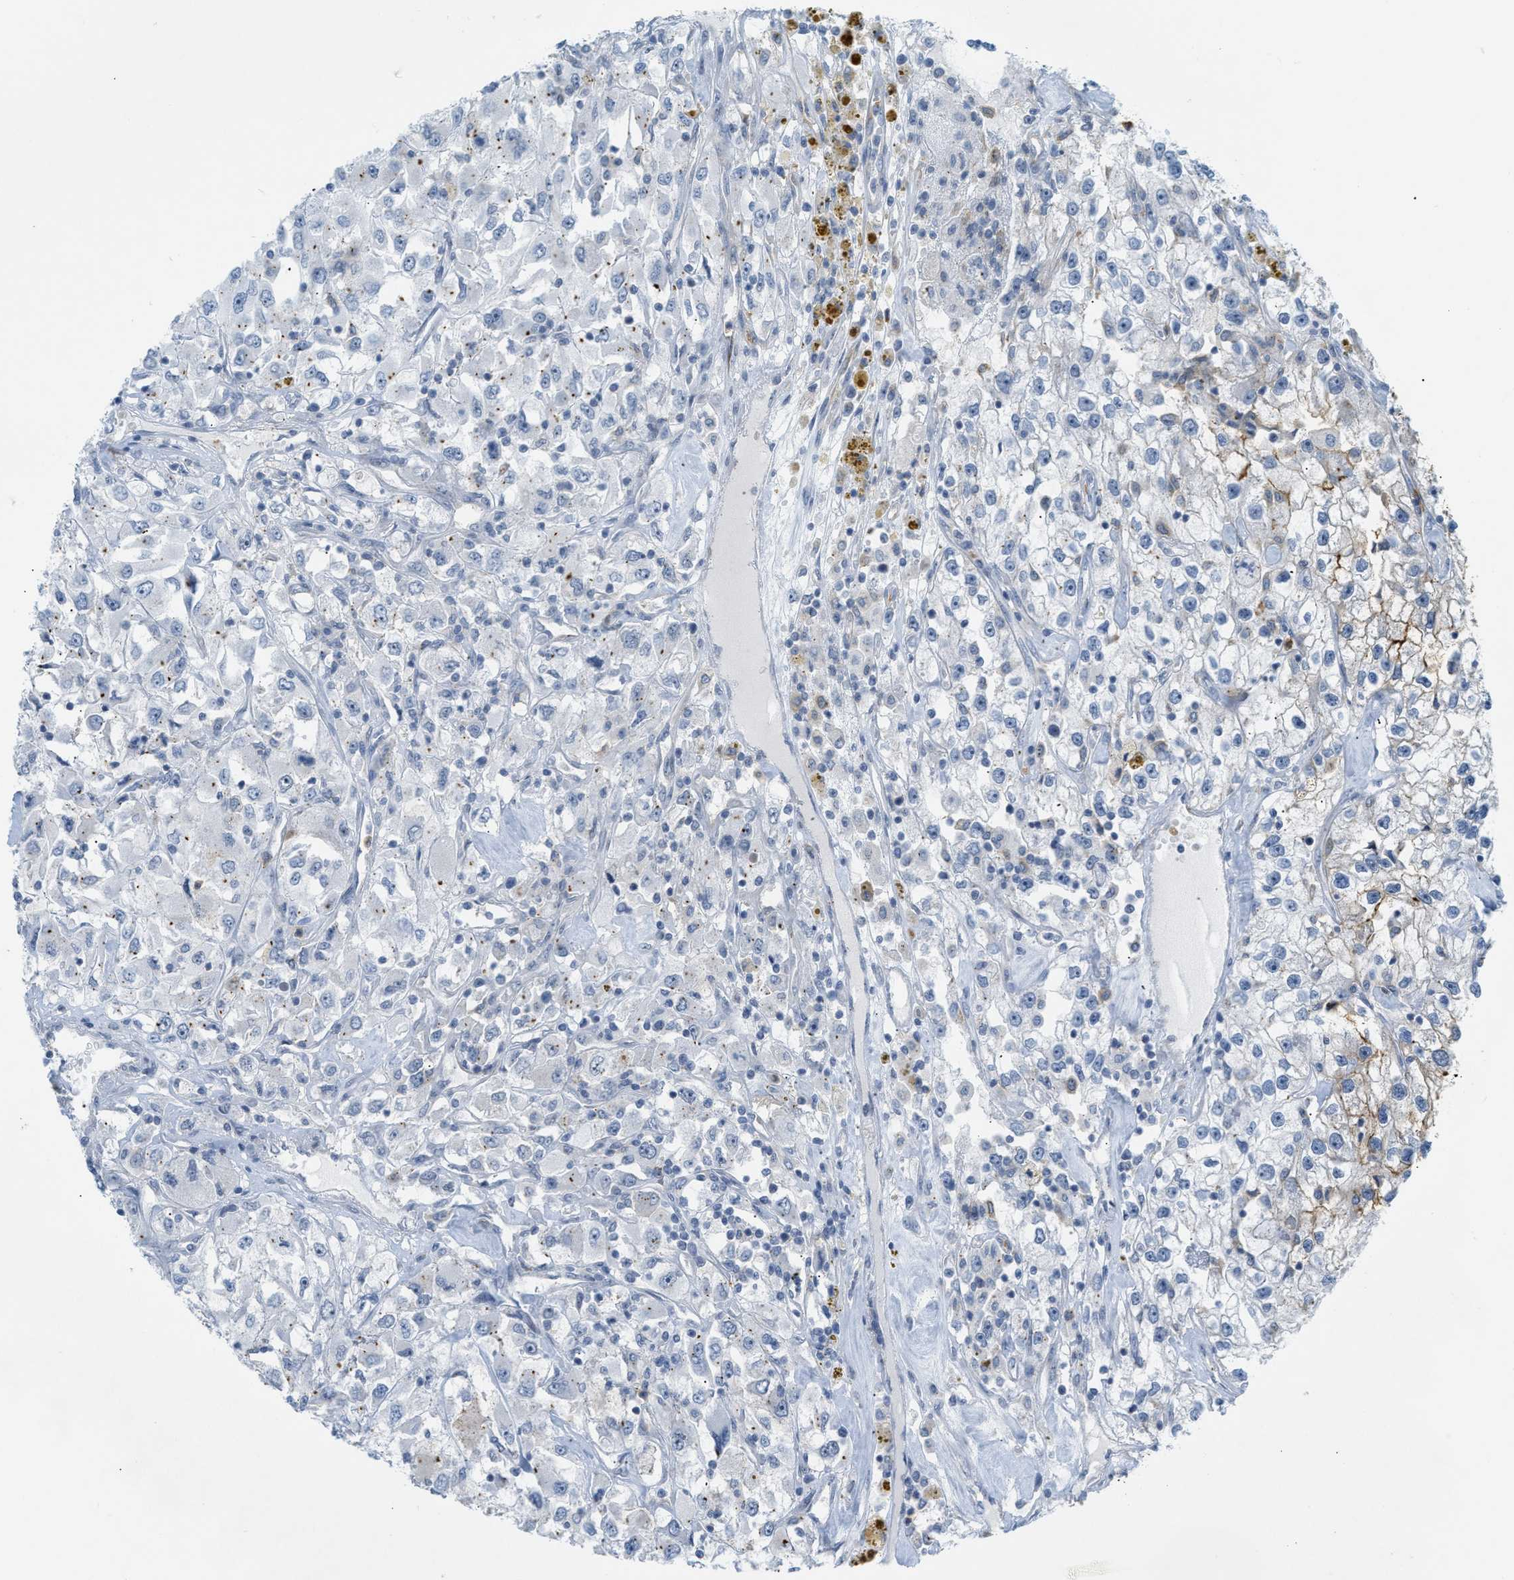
{"staining": {"intensity": "moderate", "quantity": "<25%", "location": "cytoplasmic/membranous"}, "tissue": "renal cancer", "cell_type": "Tumor cells", "image_type": "cancer", "snomed": [{"axis": "morphology", "description": "Adenocarcinoma, NOS"}, {"axis": "topography", "description": "Kidney"}], "caption": "DAB immunohistochemical staining of renal adenocarcinoma displays moderate cytoplasmic/membranous protein staining in about <25% of tumor cells. (DAB = brown stain, brightfield microscopy at high magnification).", "gene": "ZNF408", "patient": {"sex": "female", "age": 52}}